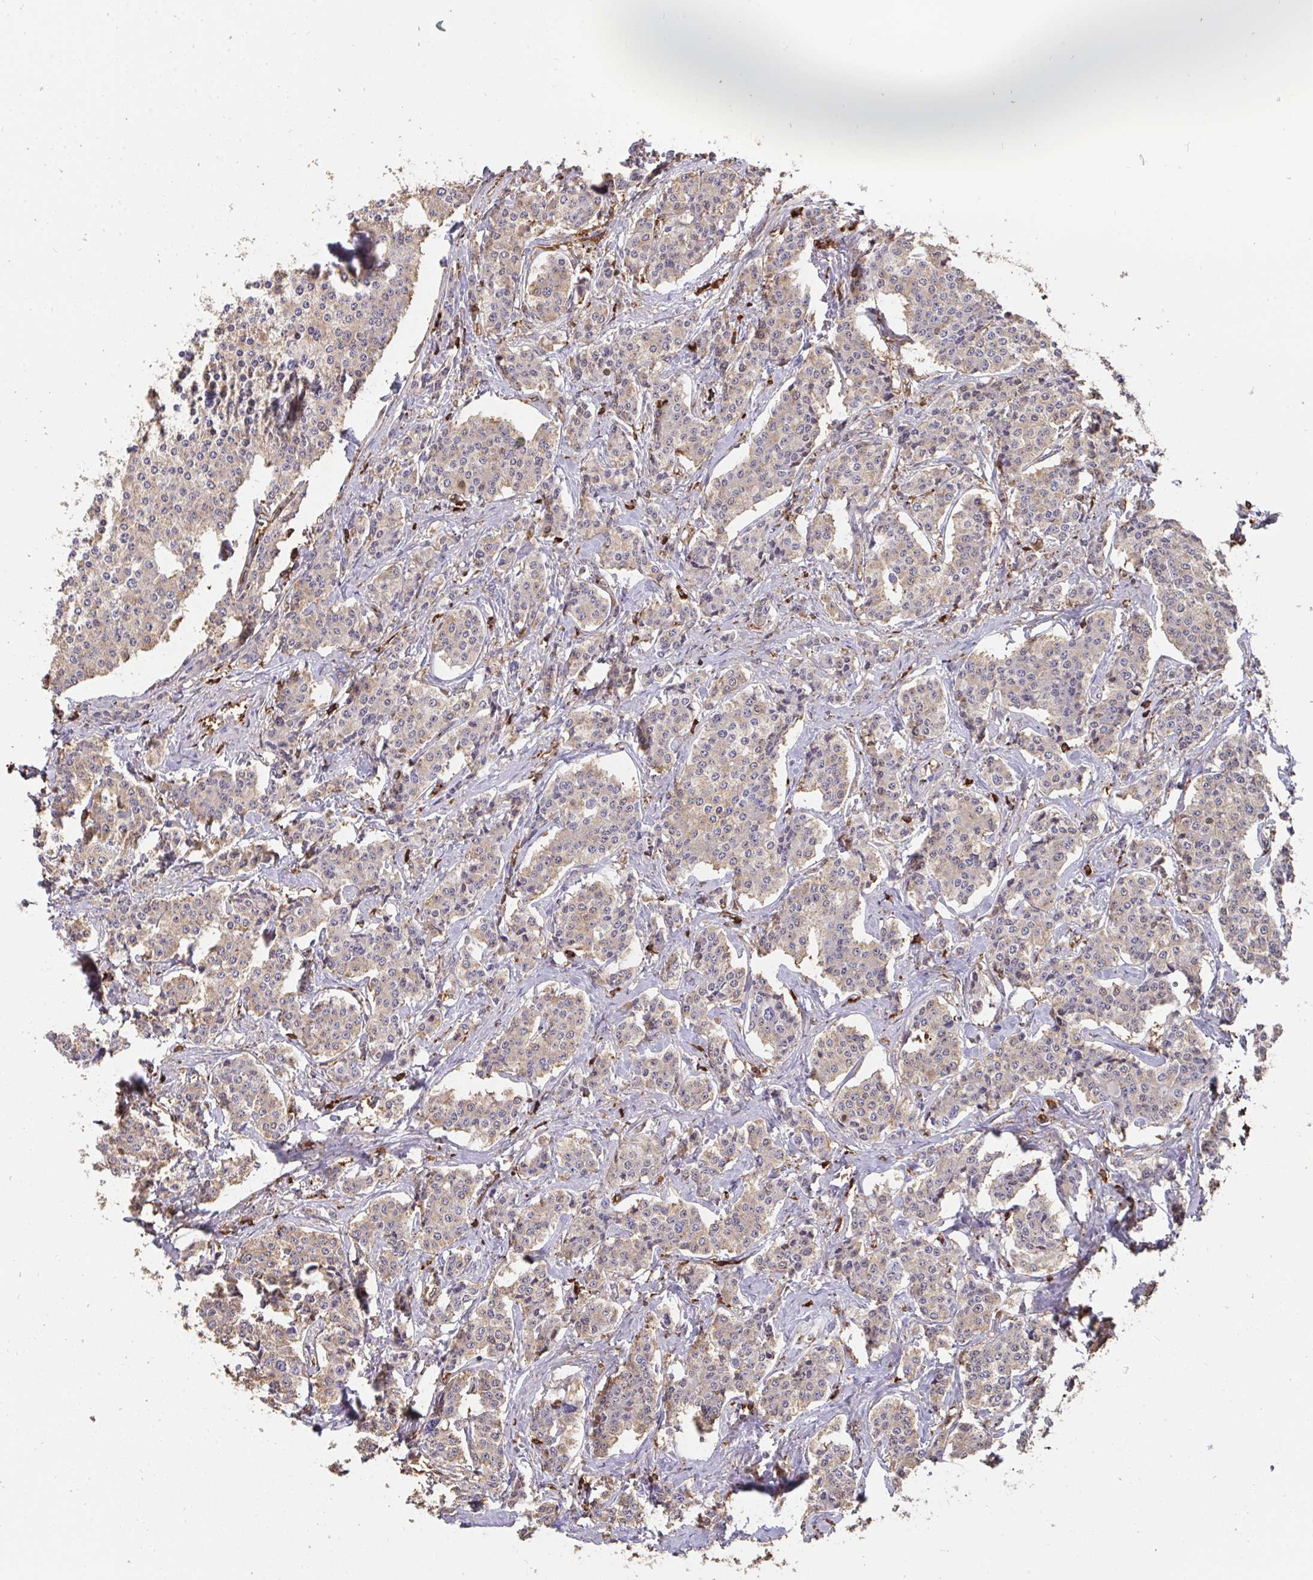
{"staining": {"intensity": "weak", "quantity": "<25%", "location": "cytoplasmic/membranous"}, "tissue": "carcinoid", "cell_type": "Tumor cells", "image_type": "cancer", "snomed": [{"axis": "morphology", "description": "Carcinoid, malignant, NOS"}, {"axis": "topography", "description": "Small intestine"}], "caption": "This is a micrograph of immunohistochemistry staining of carcinoid (malignant), which shows no expression in tumor cells.", "gene": "CFL1", "patient": {"sex": "female", "age": 64}}